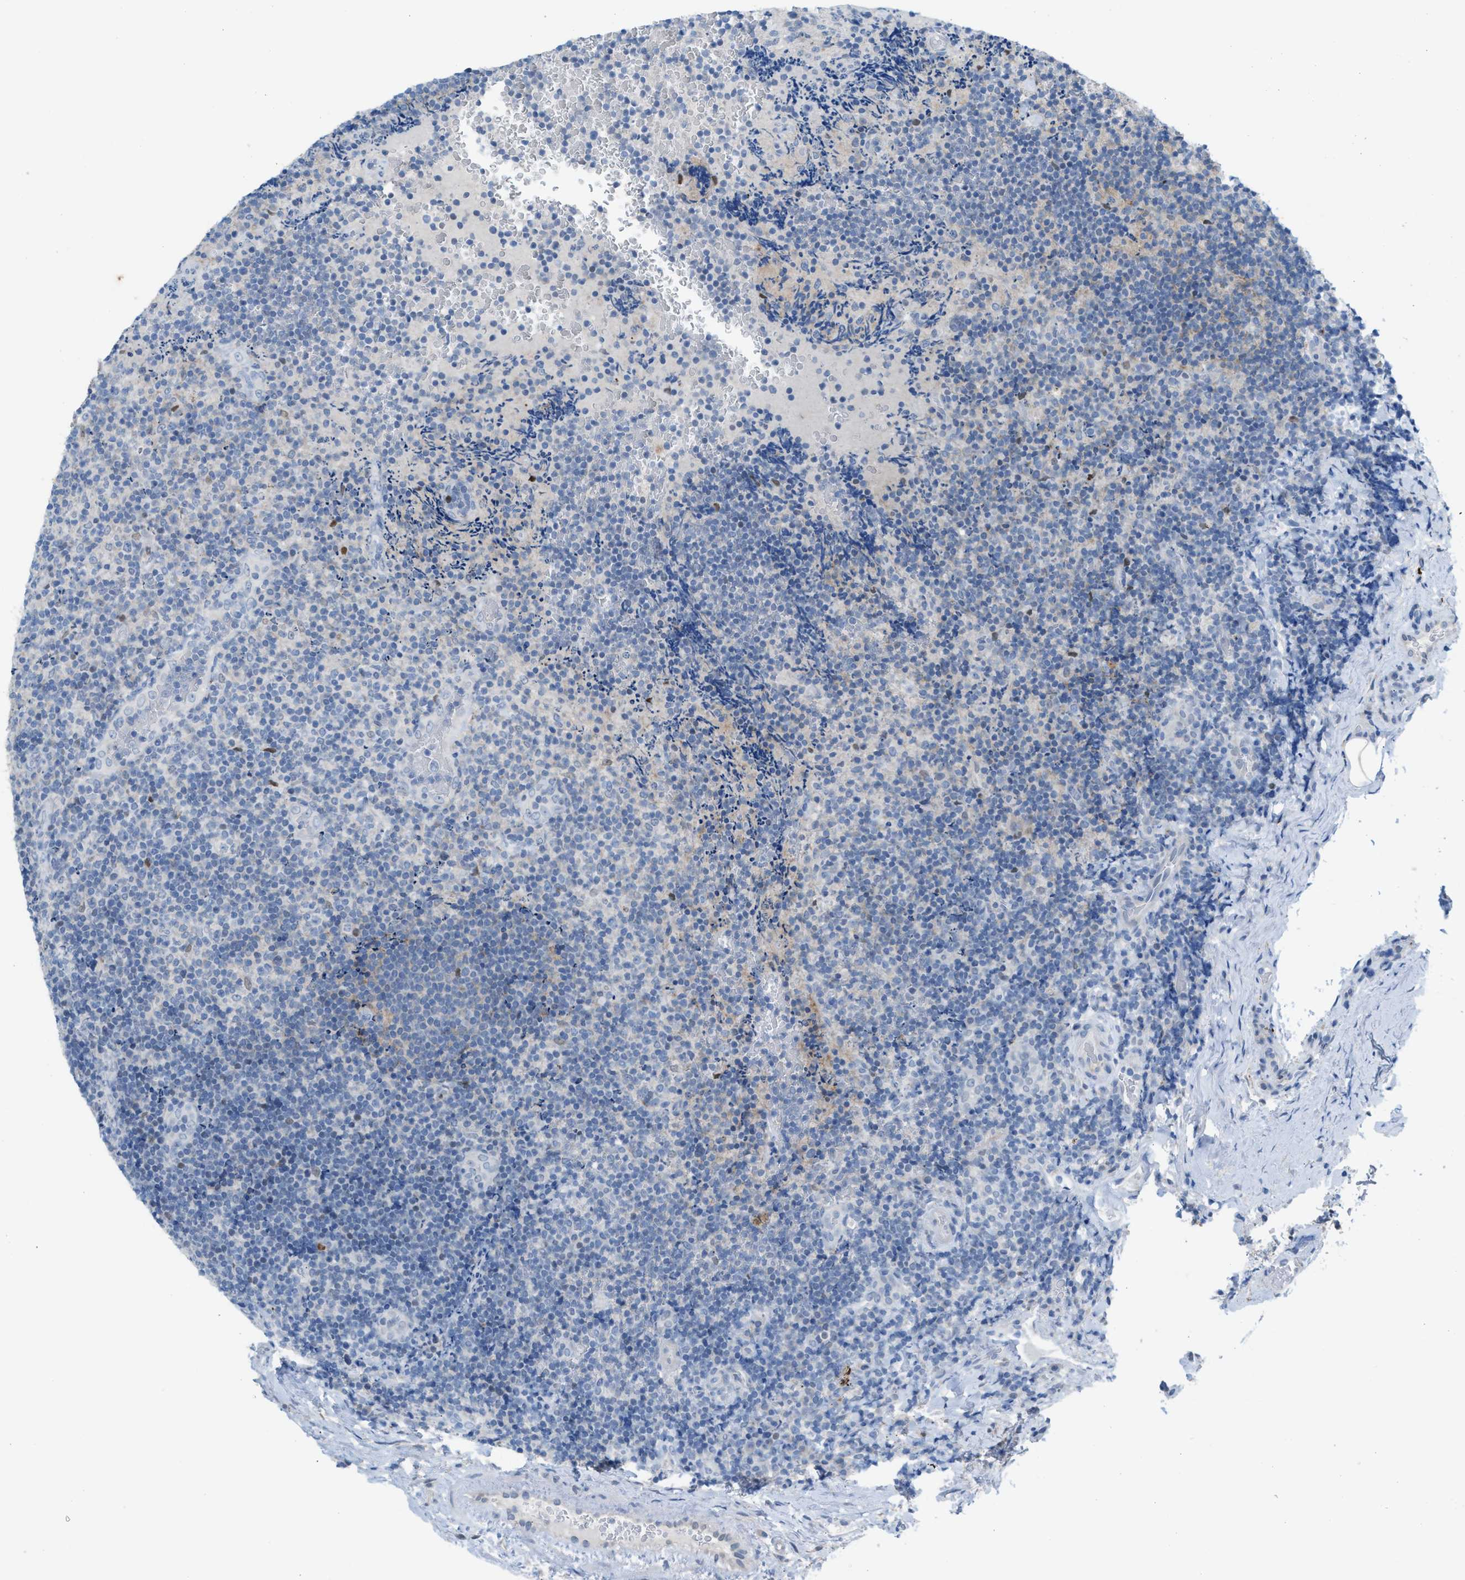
{"staining": {"intensity": "negative", "quantity": "none", "location": "none"}, "tissue": "lymphoma", "cell_type": "Tumor cells", "image_type": "cancer", "snomed": [{"axis": "morphology", "description": "Malignant lymphoma, non-Hodgkin's type, High grade"}, {"axis": "topography", "description": "Tonsil"}], "caption": "This is an immunohistochemistry photomicrograph of lymphoma. There is no expression in tumor cells.", "gene": "PPM1D", "patient": {"sex": "female", "age": 36}}